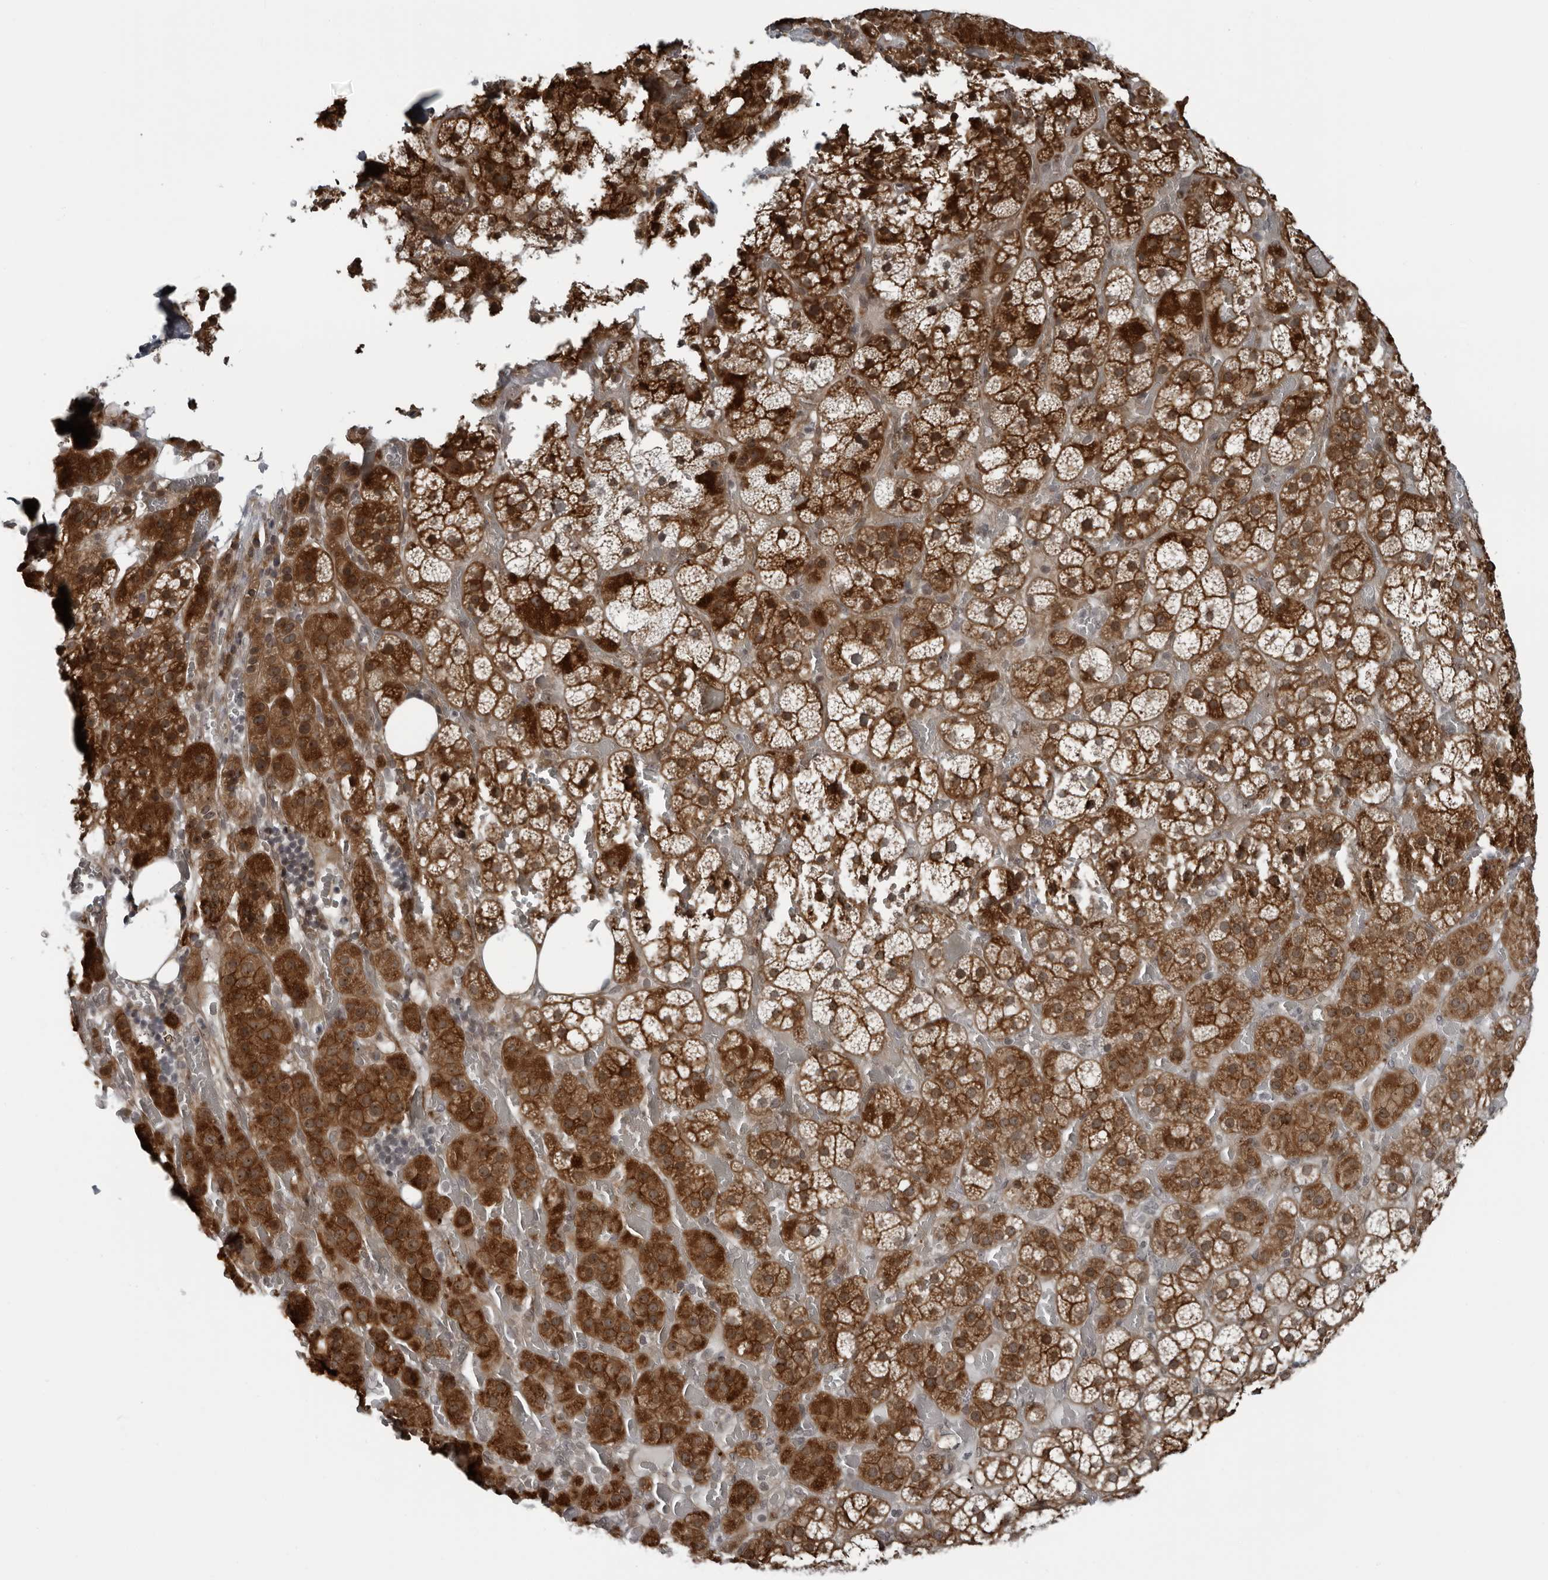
{"staining": {"intensity": "strong", "quantity": ">75%", "location": "cytoplasmic/membranous"}, "tissue": "adrenal gland", "cell_type": "Glandular cells", "image_type": "normal", "snomed": [{"axis": "morphology", "description": "Normal tissue, NOS"}, {"axis": "topography", "description": "Adrenal gland"}], "caption": "Immunohistochemistry (IHC) image of benign adrenal gland: human adrenal gland stained using IHC displays high levels of strong protein expression localized specifically in the cytoplasmic/membranous of glandular cells, appearing as a cytoplasmic/membranous brown color.", "gene": "FAM102B", "patient": {"sex": "female", "age": 59}}